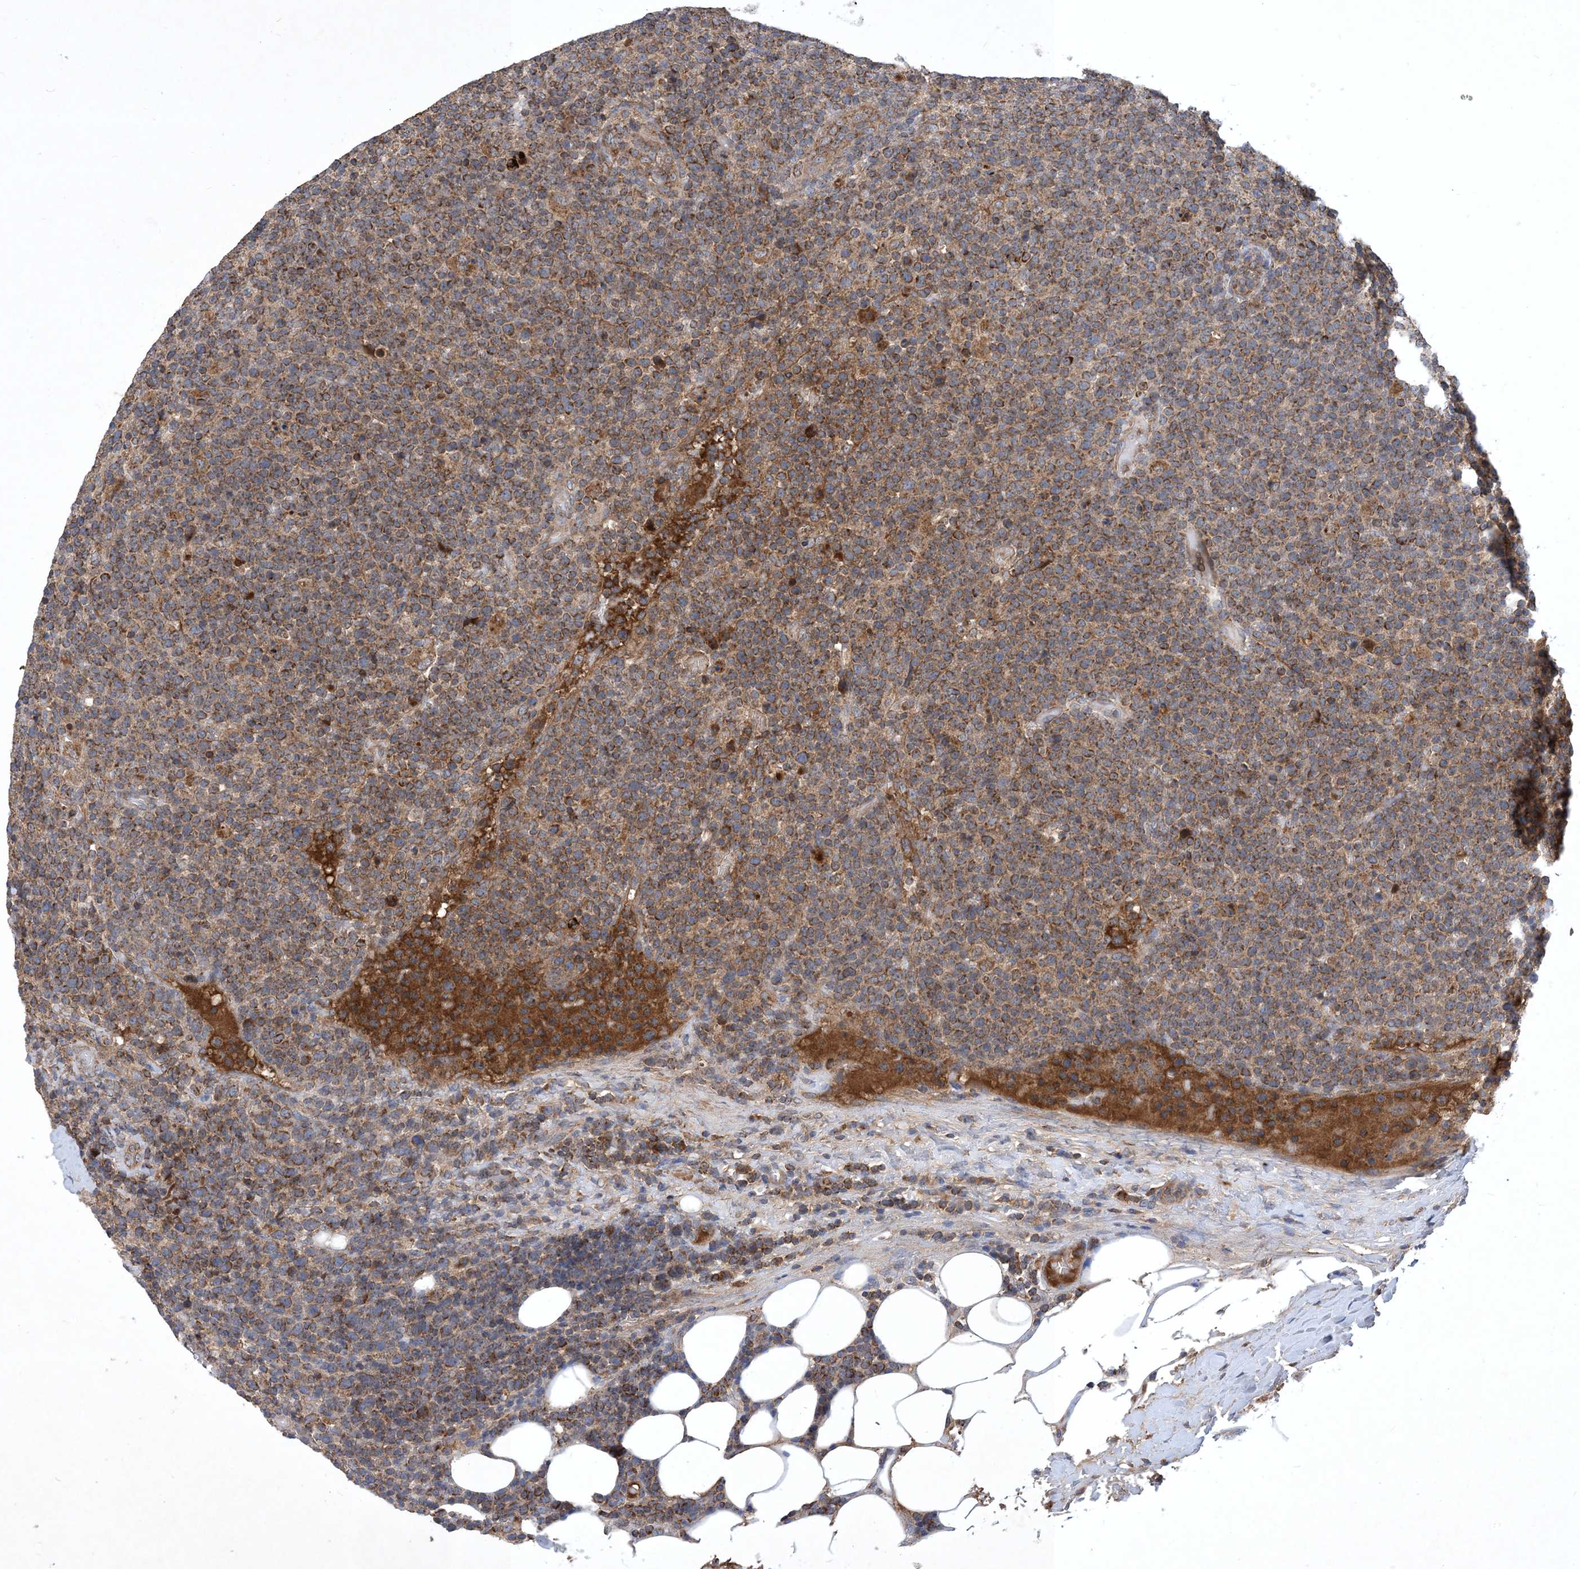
{"staining": {"intensity": "moderate", "quantity": ">75%", "location": "cytoplasmic/membranous"}, "tissue": "lymphoma", "cell_type": "Tumor cells", "image_type": "cancer", "snomed": [{"axis": "morphology", "description": "Malignant lymphoma, non-Hodgkin's type, High grade"}, {"axis": "topography", "description": "Lymph node"}], "caption": "Immunohistochemistry (IHC) micrograph of neoplastic tissue: high-grade malignant lymphoma, non-Hodgkin's type stained using immunohistochemistry (IHC) displays medium levels of moderate protein expression localized specifically in the cytoplasmic/membranous of tumor cells, appearing as a cytoplasmic/membranous brown color.", "gene": "STK19", "patient": {"sex": "male", "age": 61}}